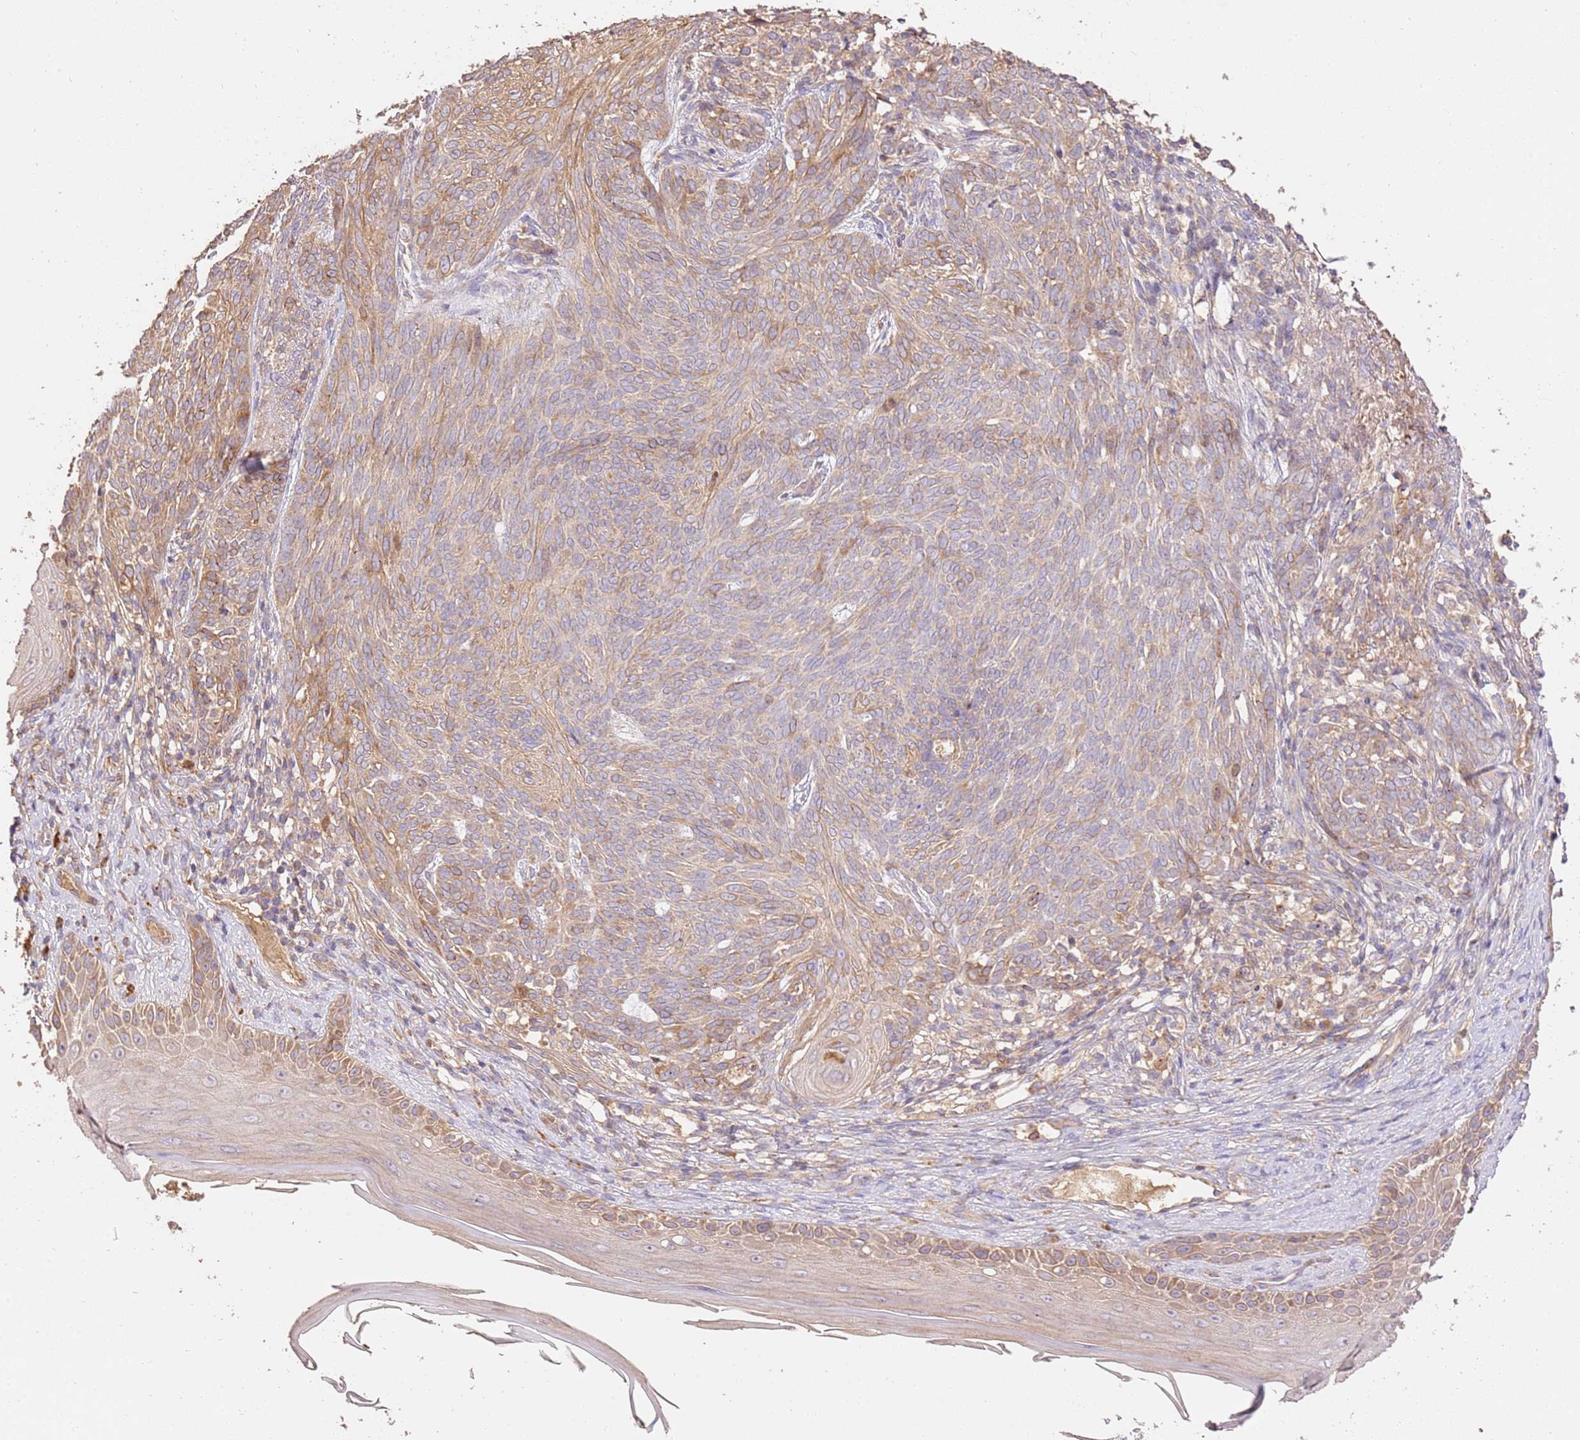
{"staining": {"intensity": "weak", "quantity": "25%-75%", "location": "cytoplasmic/membranous"}, "tissue": "skin cancer", "cell_type": "Tumor cells", "image_type": "cancer", "snomed": [{"axis": "morphology", "description": "Basal cell carcinoma"}, {"axis": "topography", "description": "Skin"}], "caption": "Skin basal cell carcinoma was stained to show a protein in brown. There is low levels of weak cytoplasmic/membranous positivity in approximately 25%-75% of tumor cells.", "gene": "CEP55", "patient": {"sex": "female", "age": 86}}